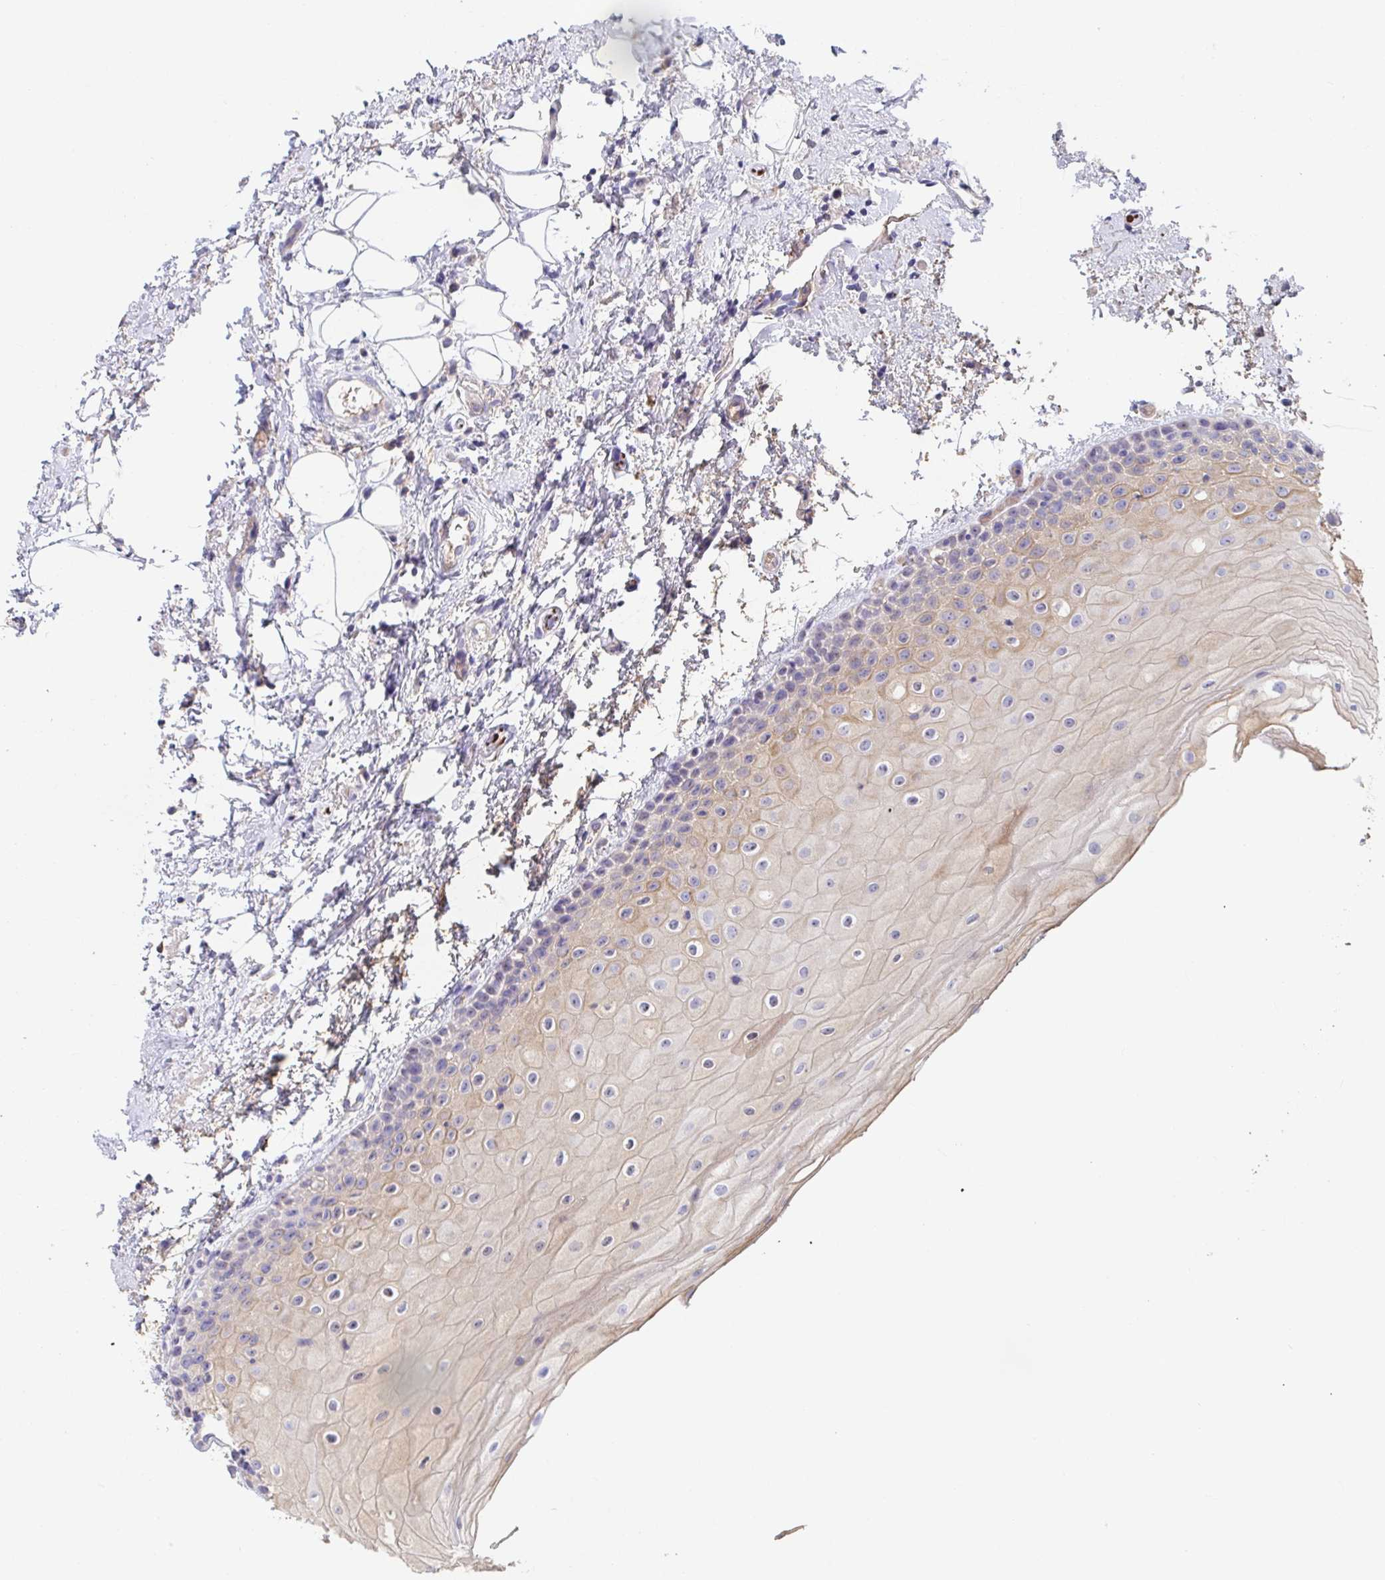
{"staining": {"intensity": "moderate", "quantity": "<25%", "location": "cytoplasmic/membranous"}, "tissue": "oral mucosa", "cell_type": "Squamous epithelial cells", "image_type": "normal", "snomed": [{"axis": "morphology", "description": "Normal tissue, NOS"}, {"axis": "topography", "description": "Oral tissue"}], "caption": "Brown immunohistochemical staining in unremarkable human oral mucosa reveals moderate cytoplasmic/membranous staining in approximately <25% of squamous epithelial cells. (DAB IHC with brightfield microscopy, high magnification).", "gene": "ANO5", "patient": {"sex": "female", "age": 82}}